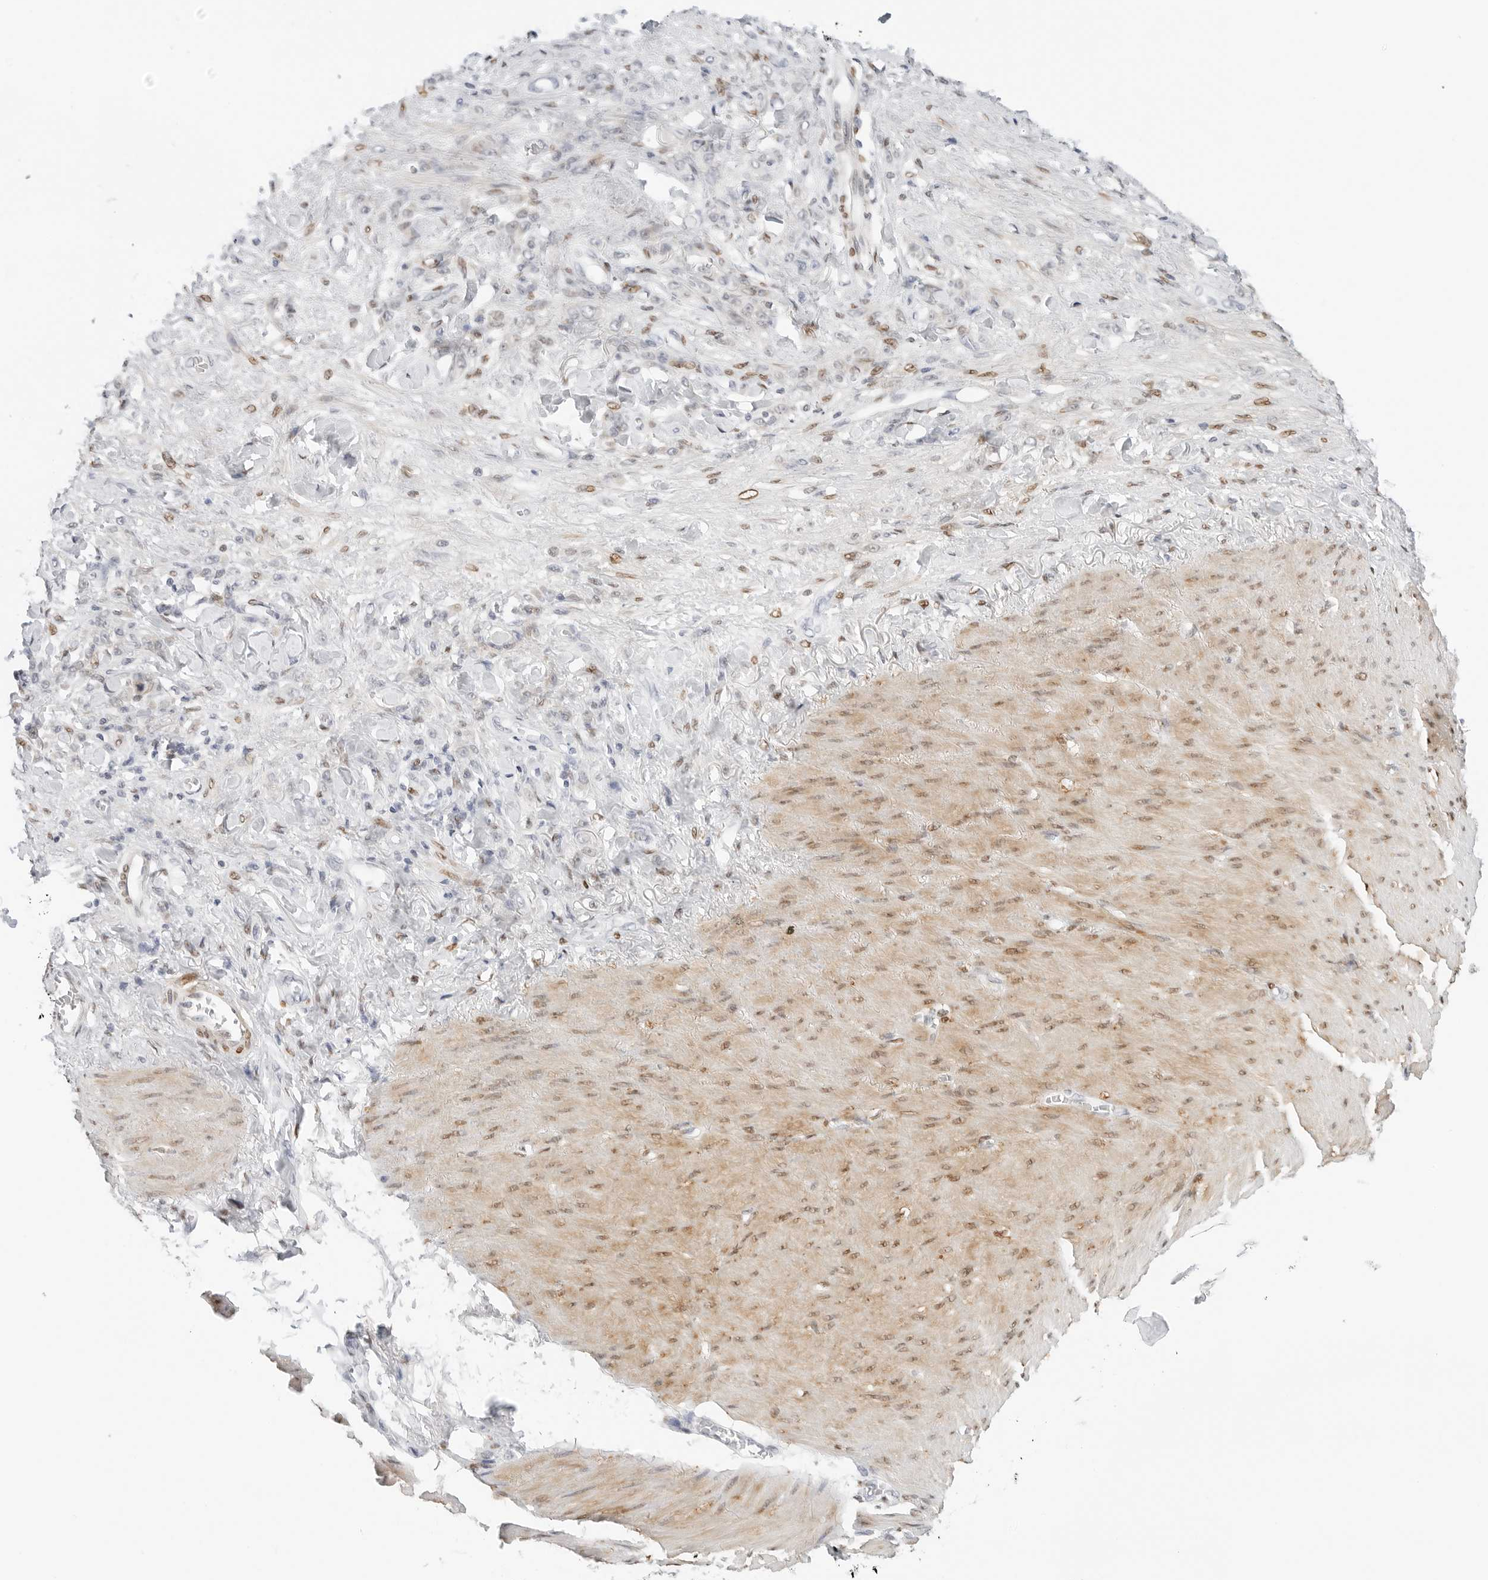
{"staining": {"intensity": "weak", "quantity": "25%-75%", "location": "nuclear"}, "tissue": "stomach cancer", "cell_type": "Tumor cells", "image_type": "cancer", "snomed": [{"axis": "morphology", "description": "Normal tissue, NOS"}, {"axis": "morphology", "description": "Adenocarcinoma, NOS"}, {"axis": "topography", "description": "Stomach"}], "caption": "Brown immunohistochemical staining in stomach cancer exhibits weak nuclear expression in approximately 25%-75% of tumor cells. (DAB (3,3'-diaminobenzidine) IHC, brown staining for protein, blue staining for nuclei).", "gene": "SPIDR", "patient": {"sex": "male", "age": 82}}